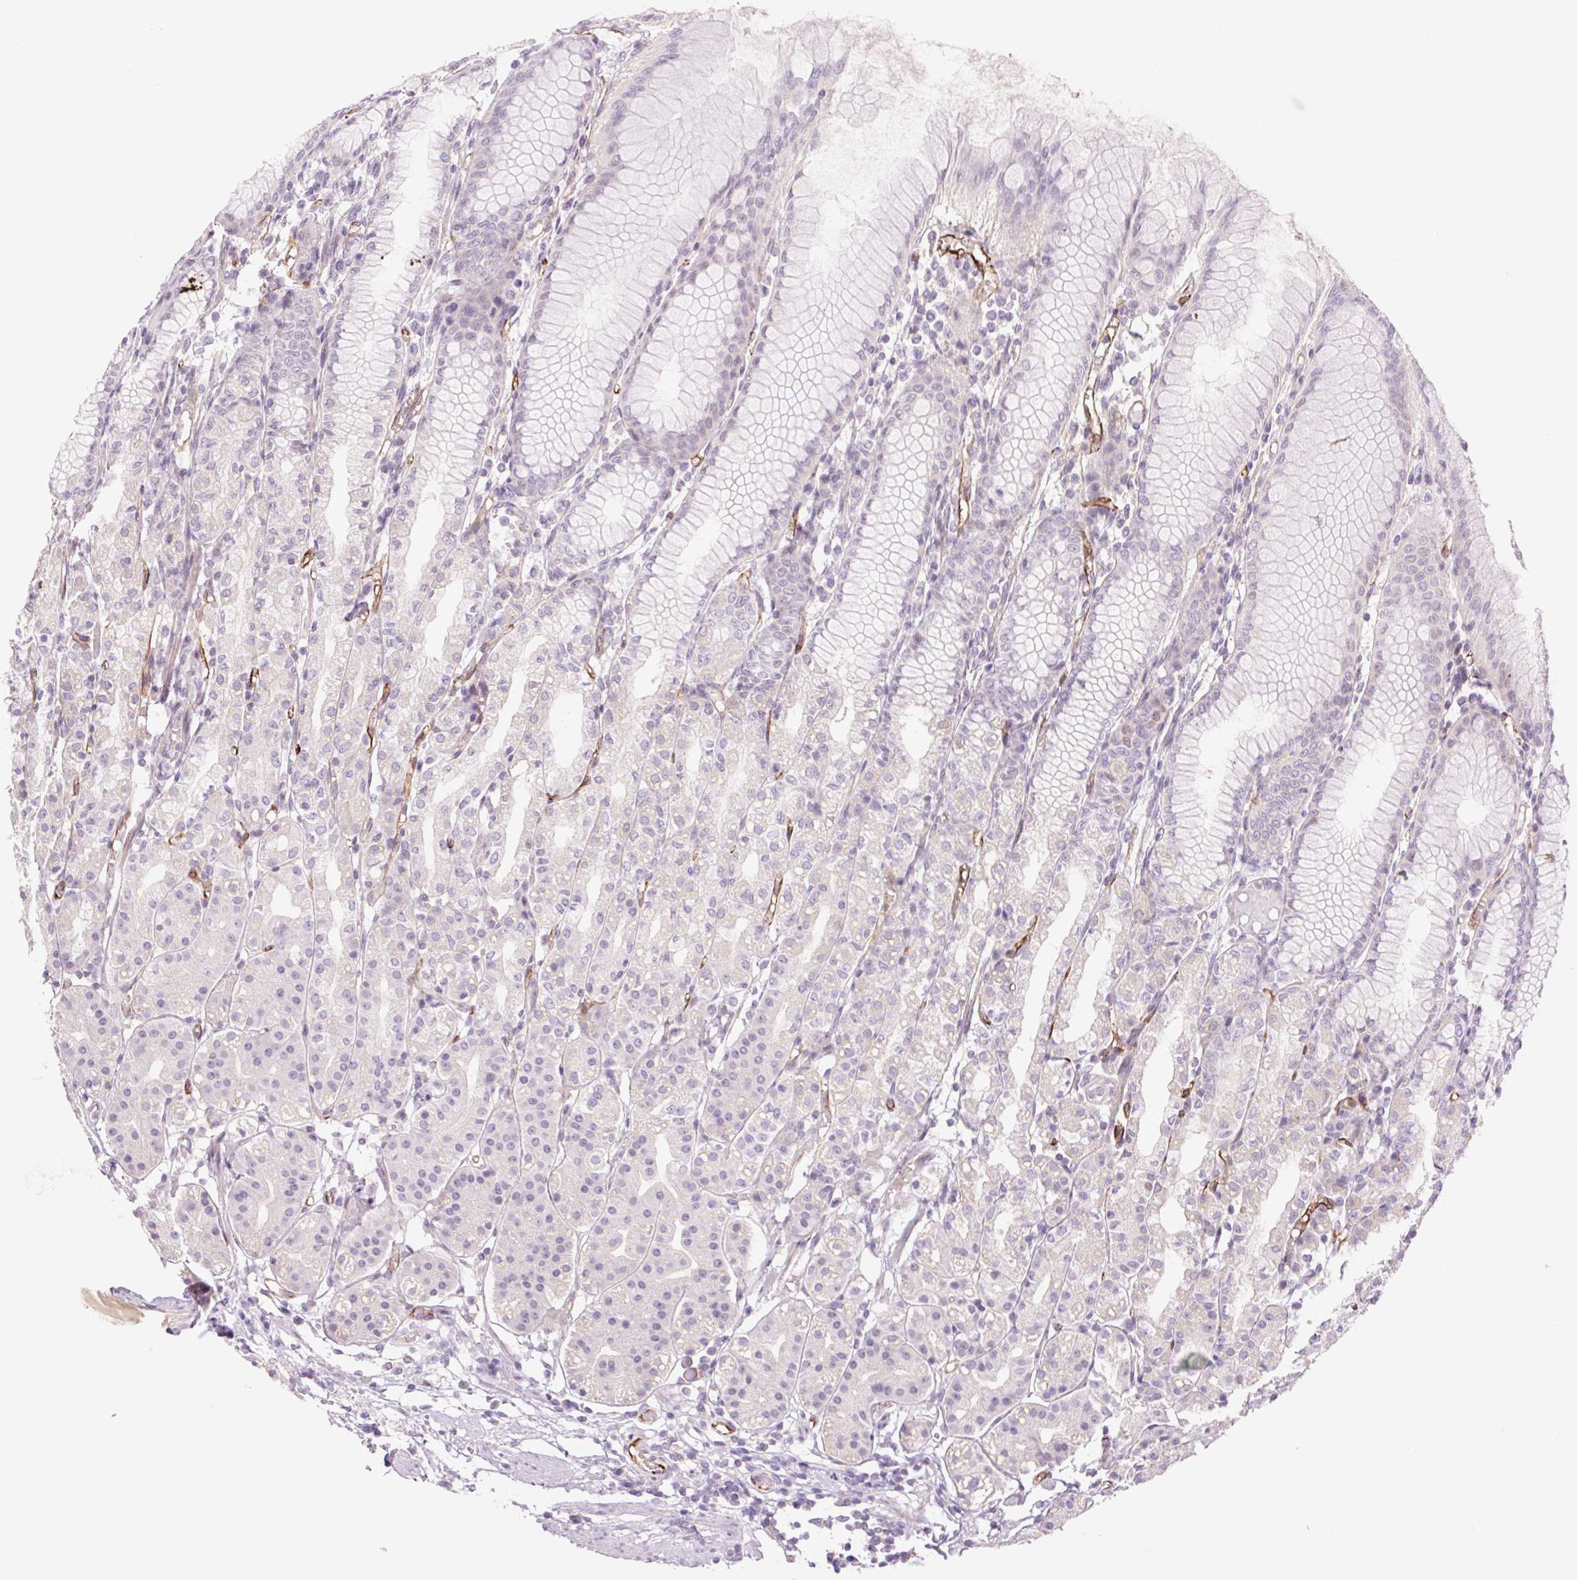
{"staining": {"intensity": "negative", "quantity": "none", "location": "none"}, "tissue": "stomach", "cell_type": "Glandular cells", "image_type": "normal", "snomed": [{"axis": "morphology", "description": "Normal tissue, NOS"}, {"axis": "topography", "description": "Stomach"}], "caption": "The histopathology image displays no significant staining in glandular cells of stomach.", "gene": "ZFYVE21", "patient": {"sex": "female", "age": 57}}